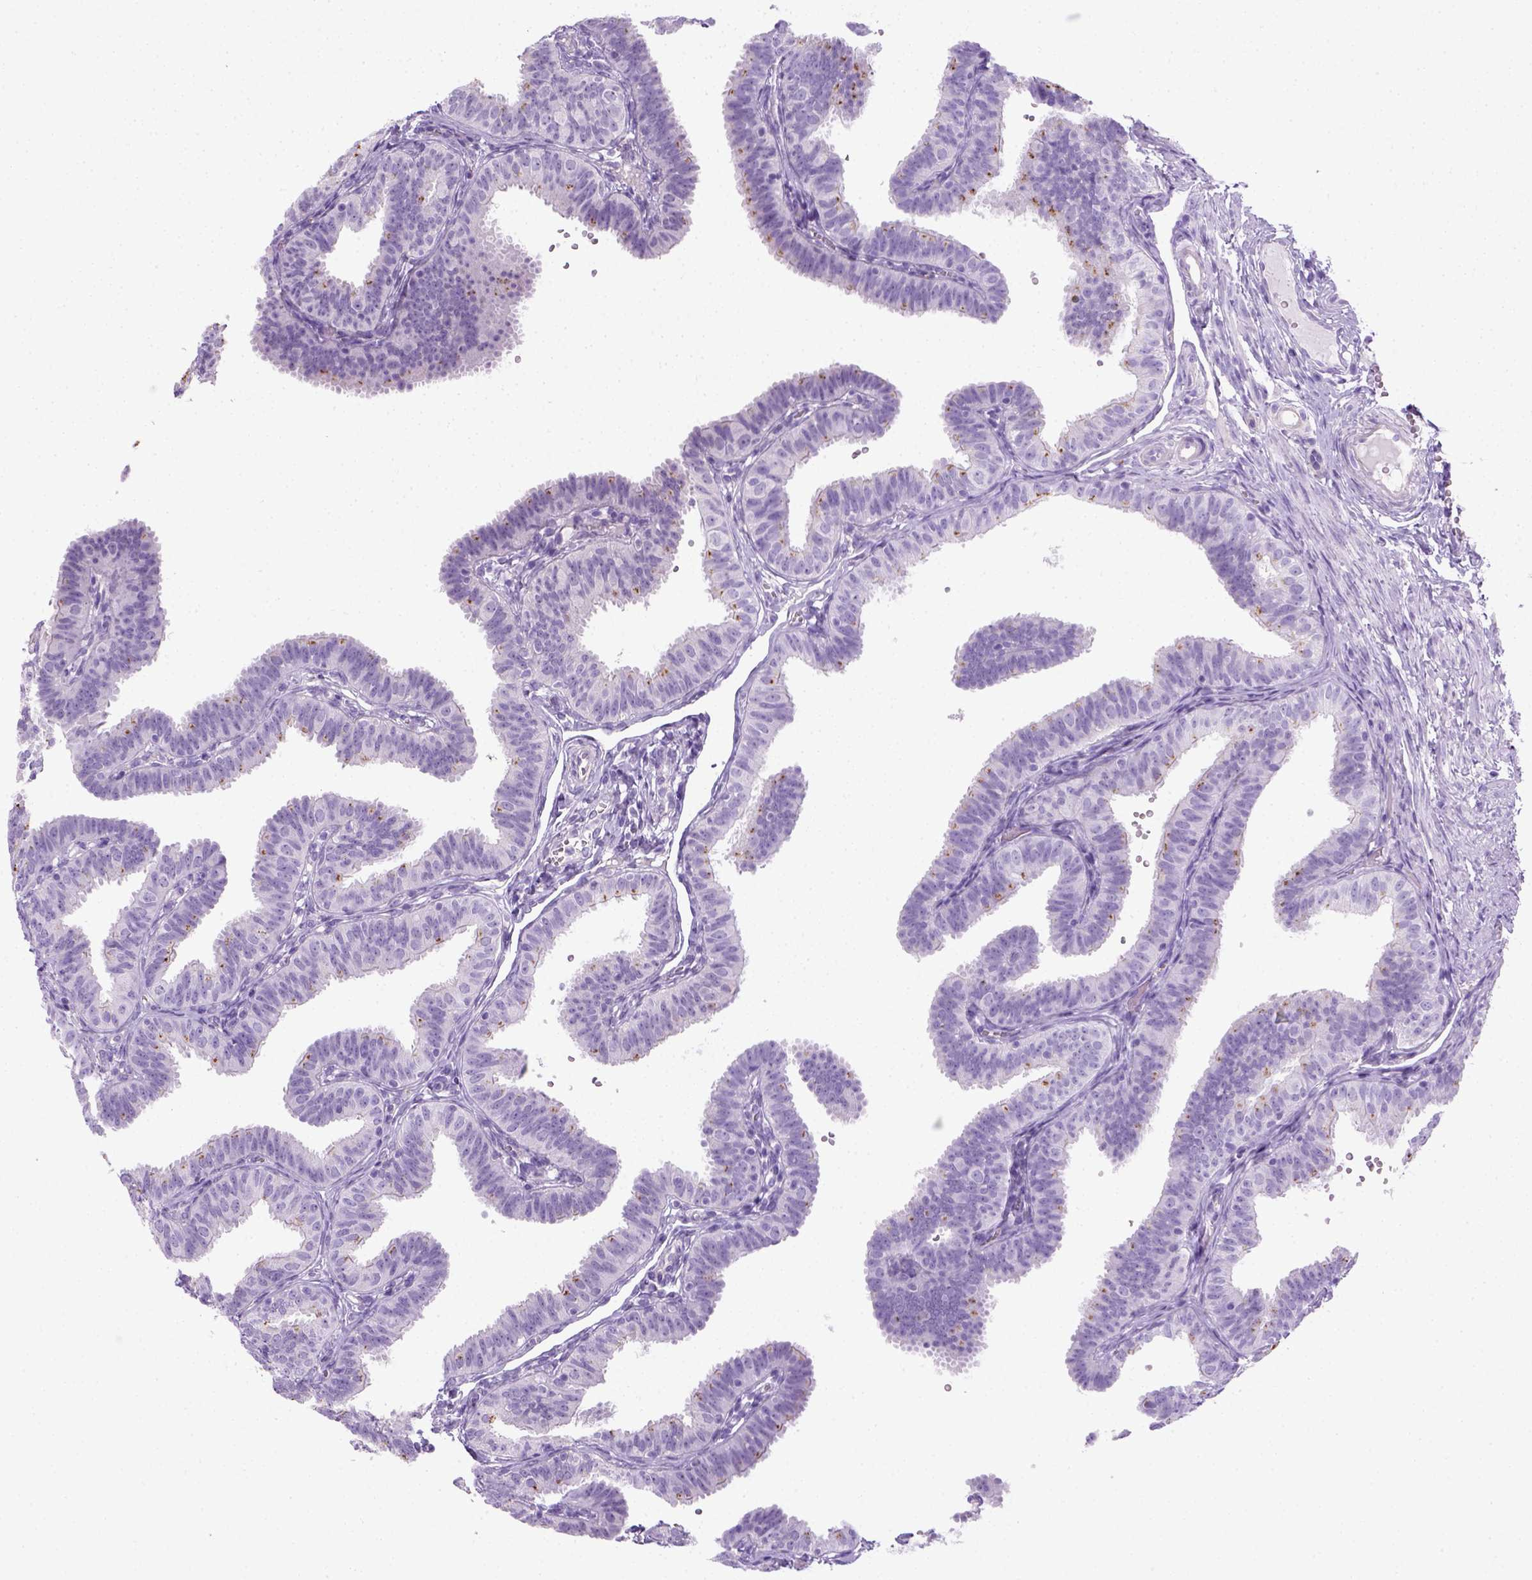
{"staining": {"intensity": "negative", "quantity": "none", "location": "none"}, "tissue": "fallopian tube", "cell_type": "Glandular cells", "image_type": "normal", "snomed": [{"axis": "morphology", "description": "Normal tissue, NOS"}, {"axis": "topography", "description": "Fallopian tube"}], "caption": "Protein analysis of unremarkable fallopian tube displays no significant expression in glandular cells.", "gene": "KRT71", "patient": {"sex": "female", "age": 25}}